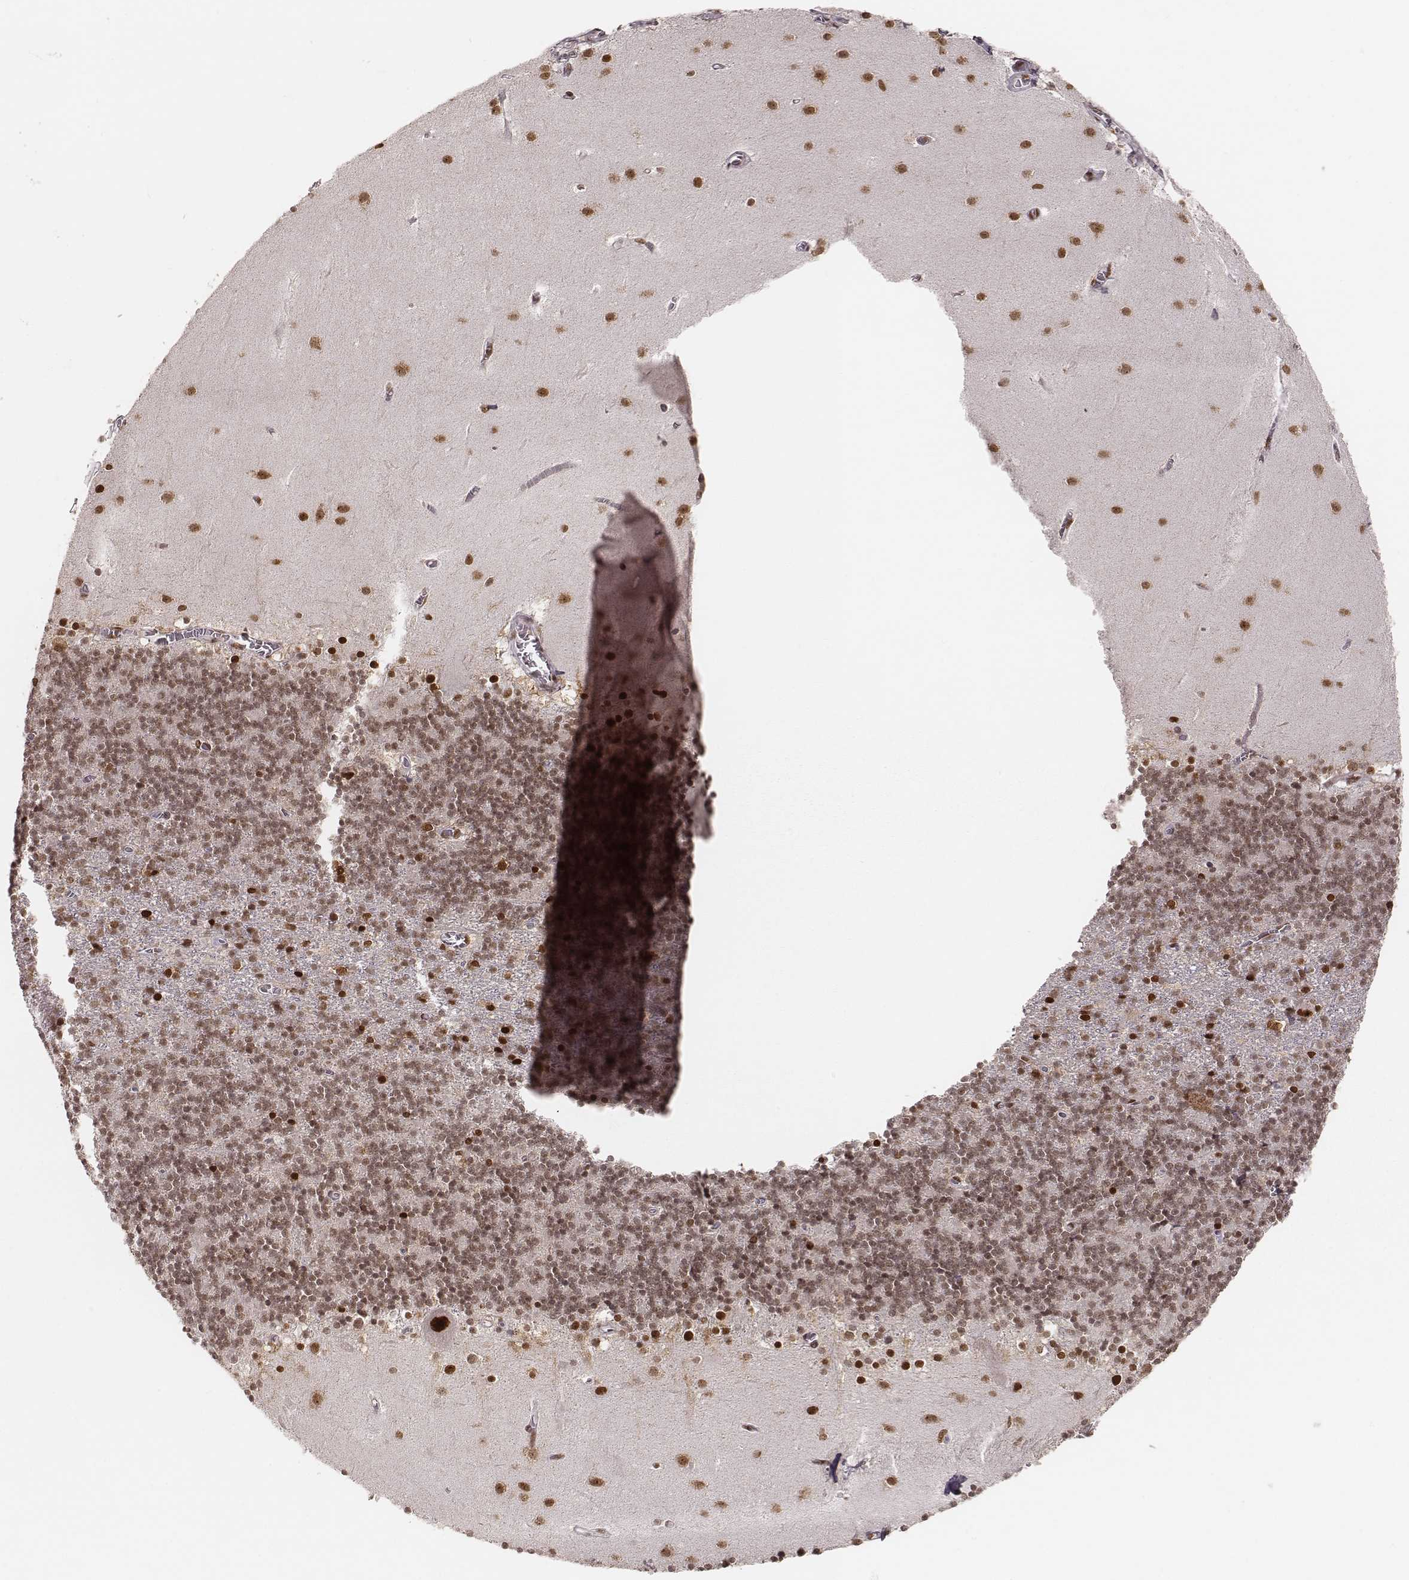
{"staining": {"intensity": "strong", "quantity": "<25%", "location": "nuclear"}, "tissue": "cerebellum", "cell_type": "Cells in granular layer", "image_type": "normal", "snomed": [{"axis": "morphology", "description": "Normal tissue, NOS"}, {"axis": "topography", "description": "Cerebellum"}], "caption": "Normal cerebellum displays strong nuclear staining in approximately <25% of cells in granular layer, visualized by immunohistochemistry.", "gene": "PARP1", "patient": {"sex": "male", "age": 70}}